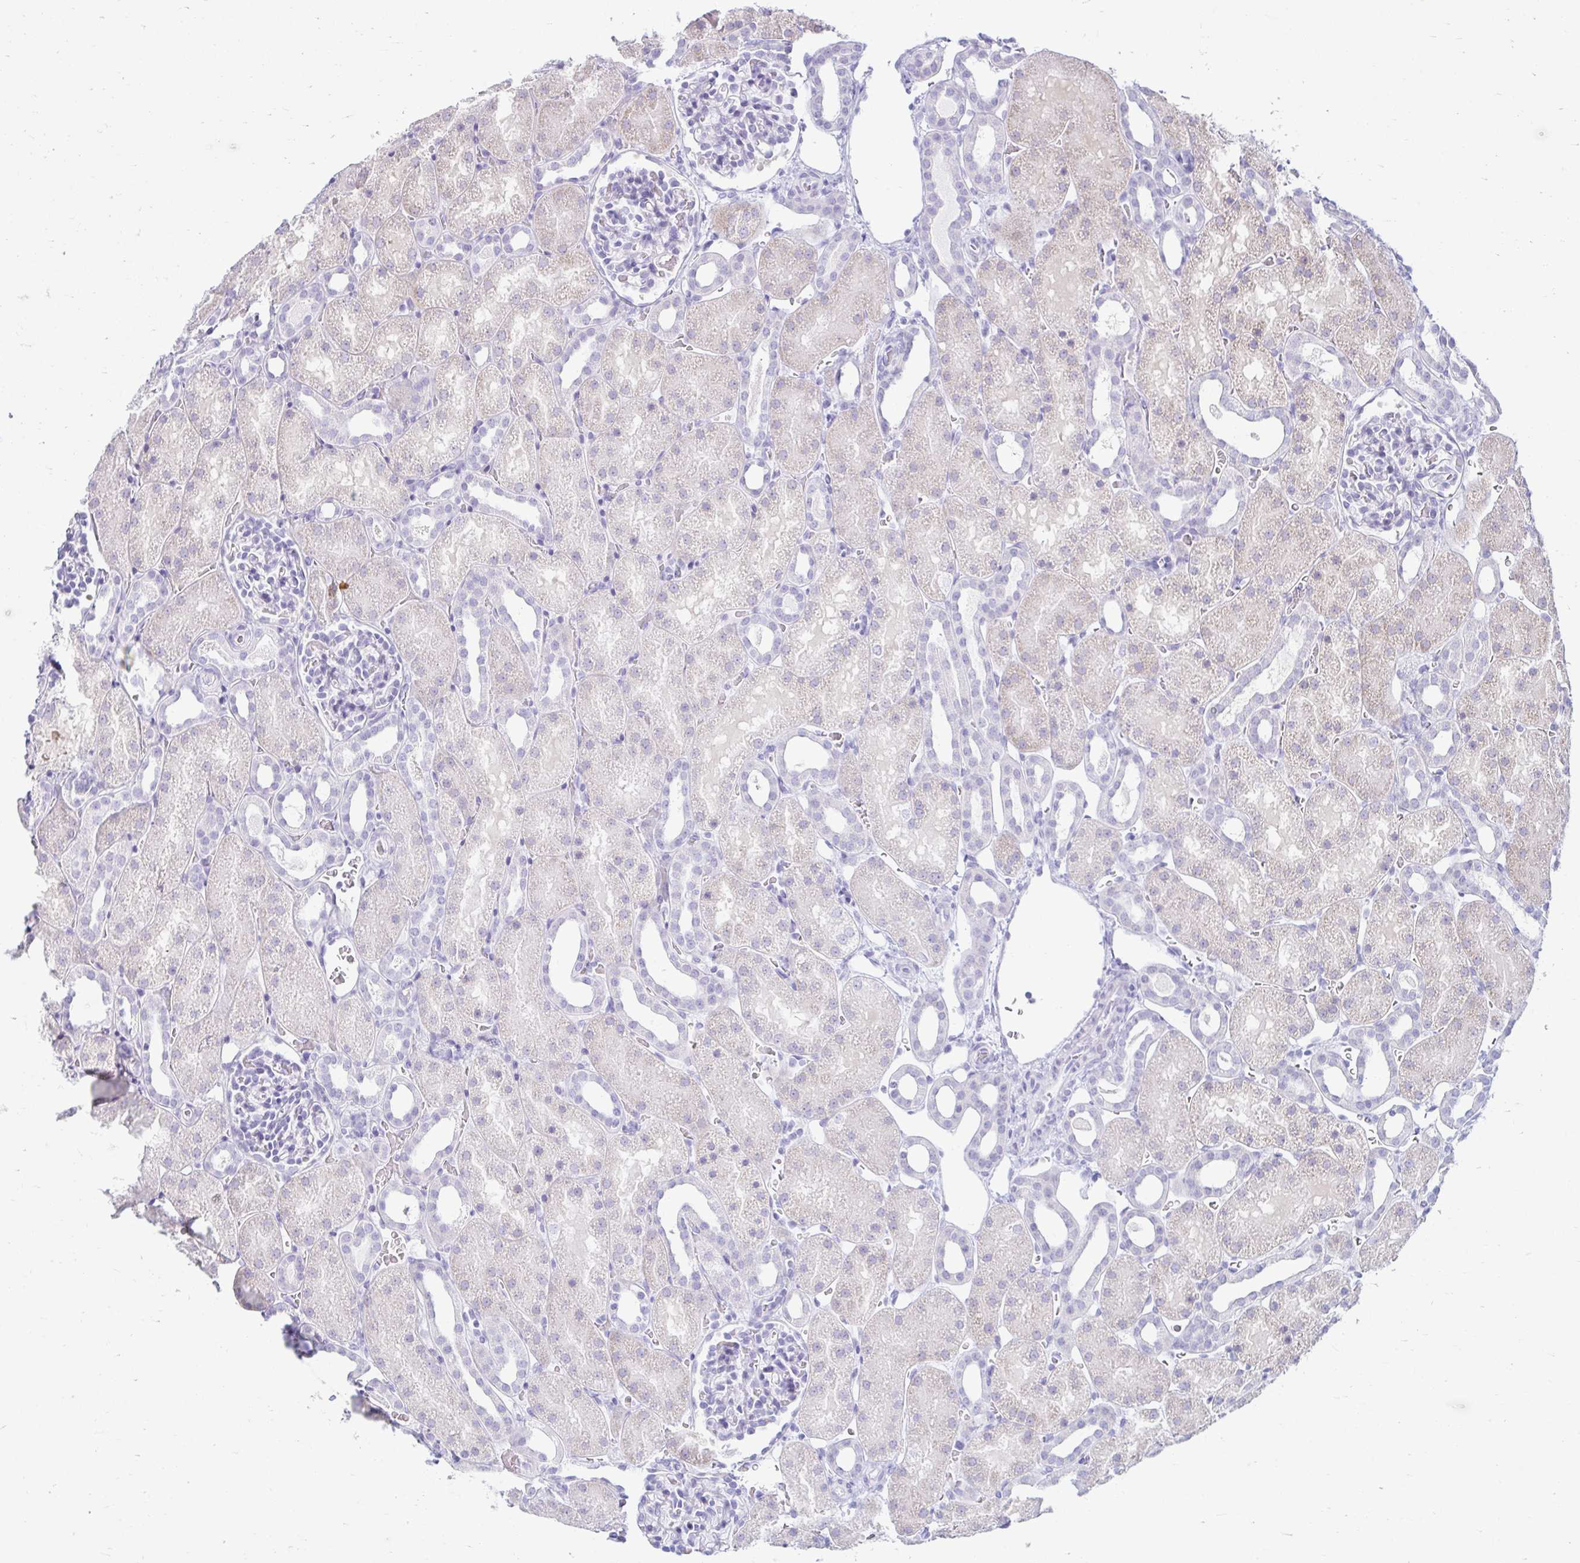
{"staining": {"intensity": "negative", "quantity": "none", "location": "none"}, "tissue": "kidney", "cell_type": "Cells in glomeruli", "image_type": "normal", "snomed": [{"axis": "morphology", "description": "Normal tissue, NOS"}, {"axis": "topography", "description": "Kidney"}], "caption": "The image displays no staining of cells in glomeruli in normal kidney.", "gene": "ERICH6", "patient": {"sex": "male", "age": 2}}